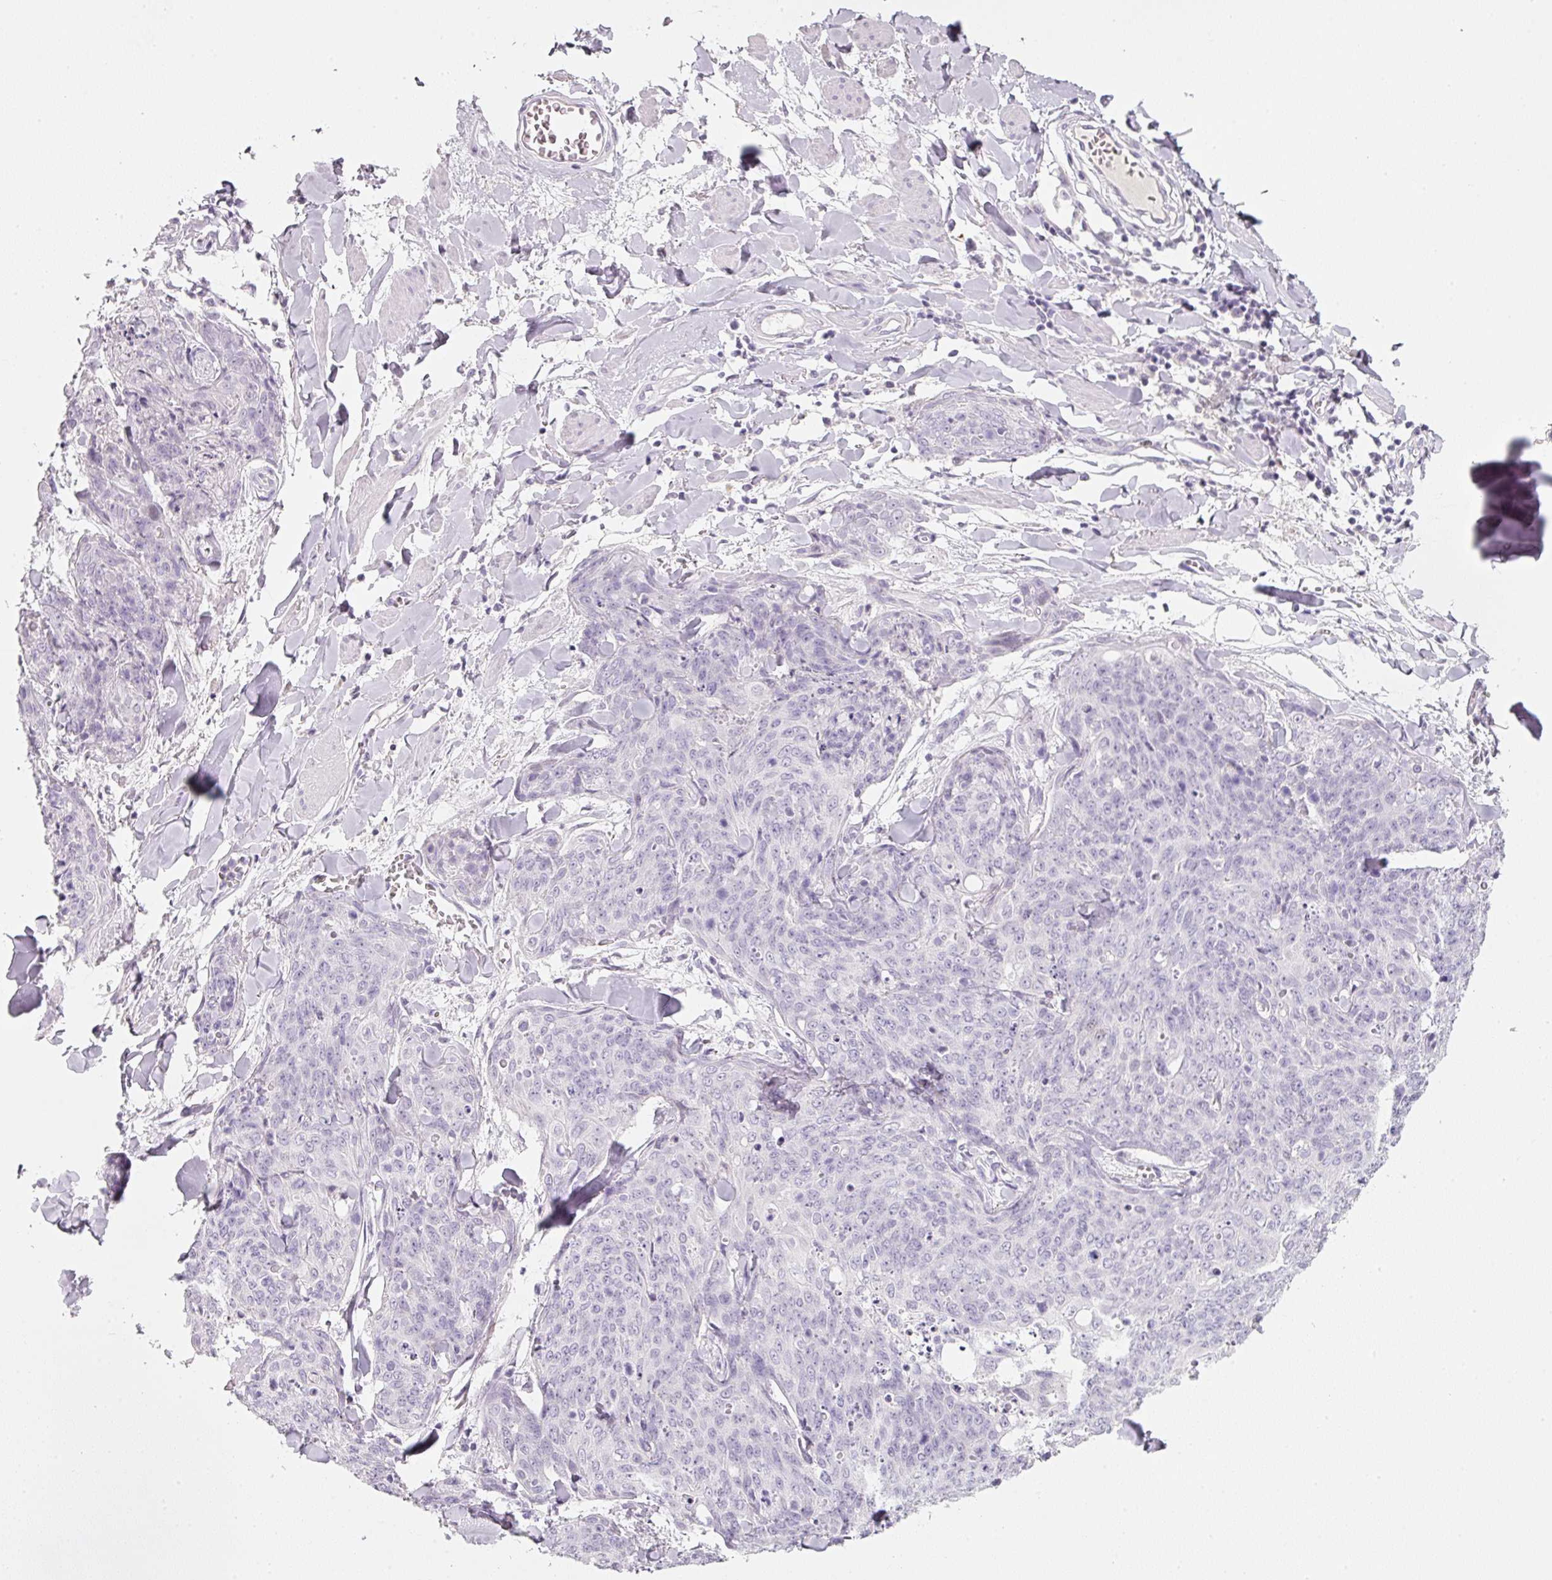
{"staining": {"intensity": "negative", "quantity": "none", "location": "none"}, "tissue": "skin cancer", "cell_type": "Tumor cells", "image_type": "cancer", "snomed": [{"axis": "morphology", "description": "Squamous cell carcinoma, NOS"}, {"axis": "topography", "description": "Skin"}, {"axis": "topography", "description": "Vulva"}], "caption": "IHC histopathology image of human skin cancer stained for a protein (brown), which displays no positivity in tumor cells.", "gene": "ENSG00000206549", "patient": {"sex": "female", "age": 85}}